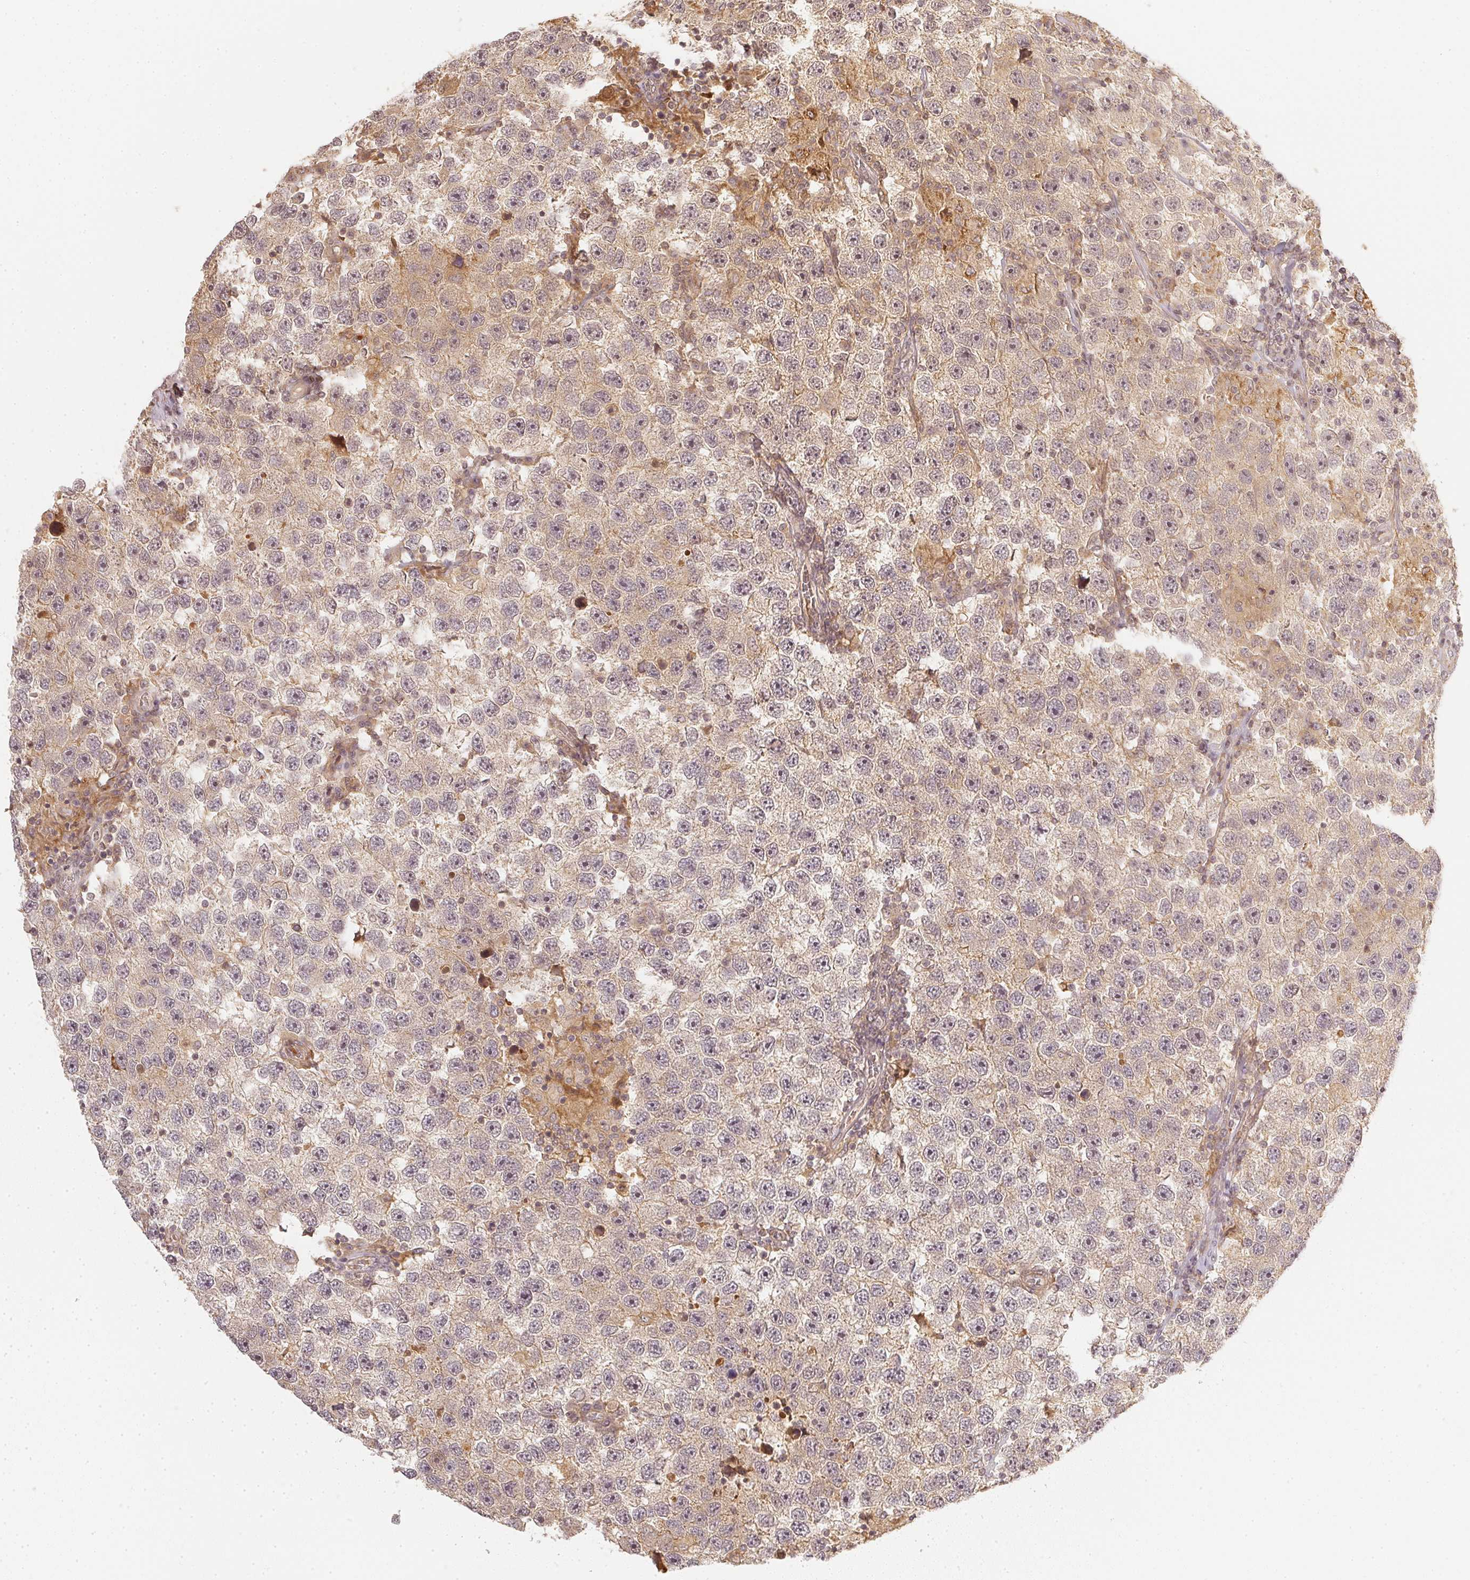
{"staining": {"intensity": "negative", "quantity": "none", "location": "none"}, "tissue": "testis cancer", "cell_type": "Tumor cells", "image_type": "cancer", "snomed": [{"axis": "morphology", "description": "Seminoma, NOS"}, {"axis": "topography", "description": "Testis"}], "caption": "This is a histopathology image of IHC staining of testis seminoma, which shows no staining in tumor cells.", "gene": "SERPINE1", "patient": {"sex": "male", "age": 26}}